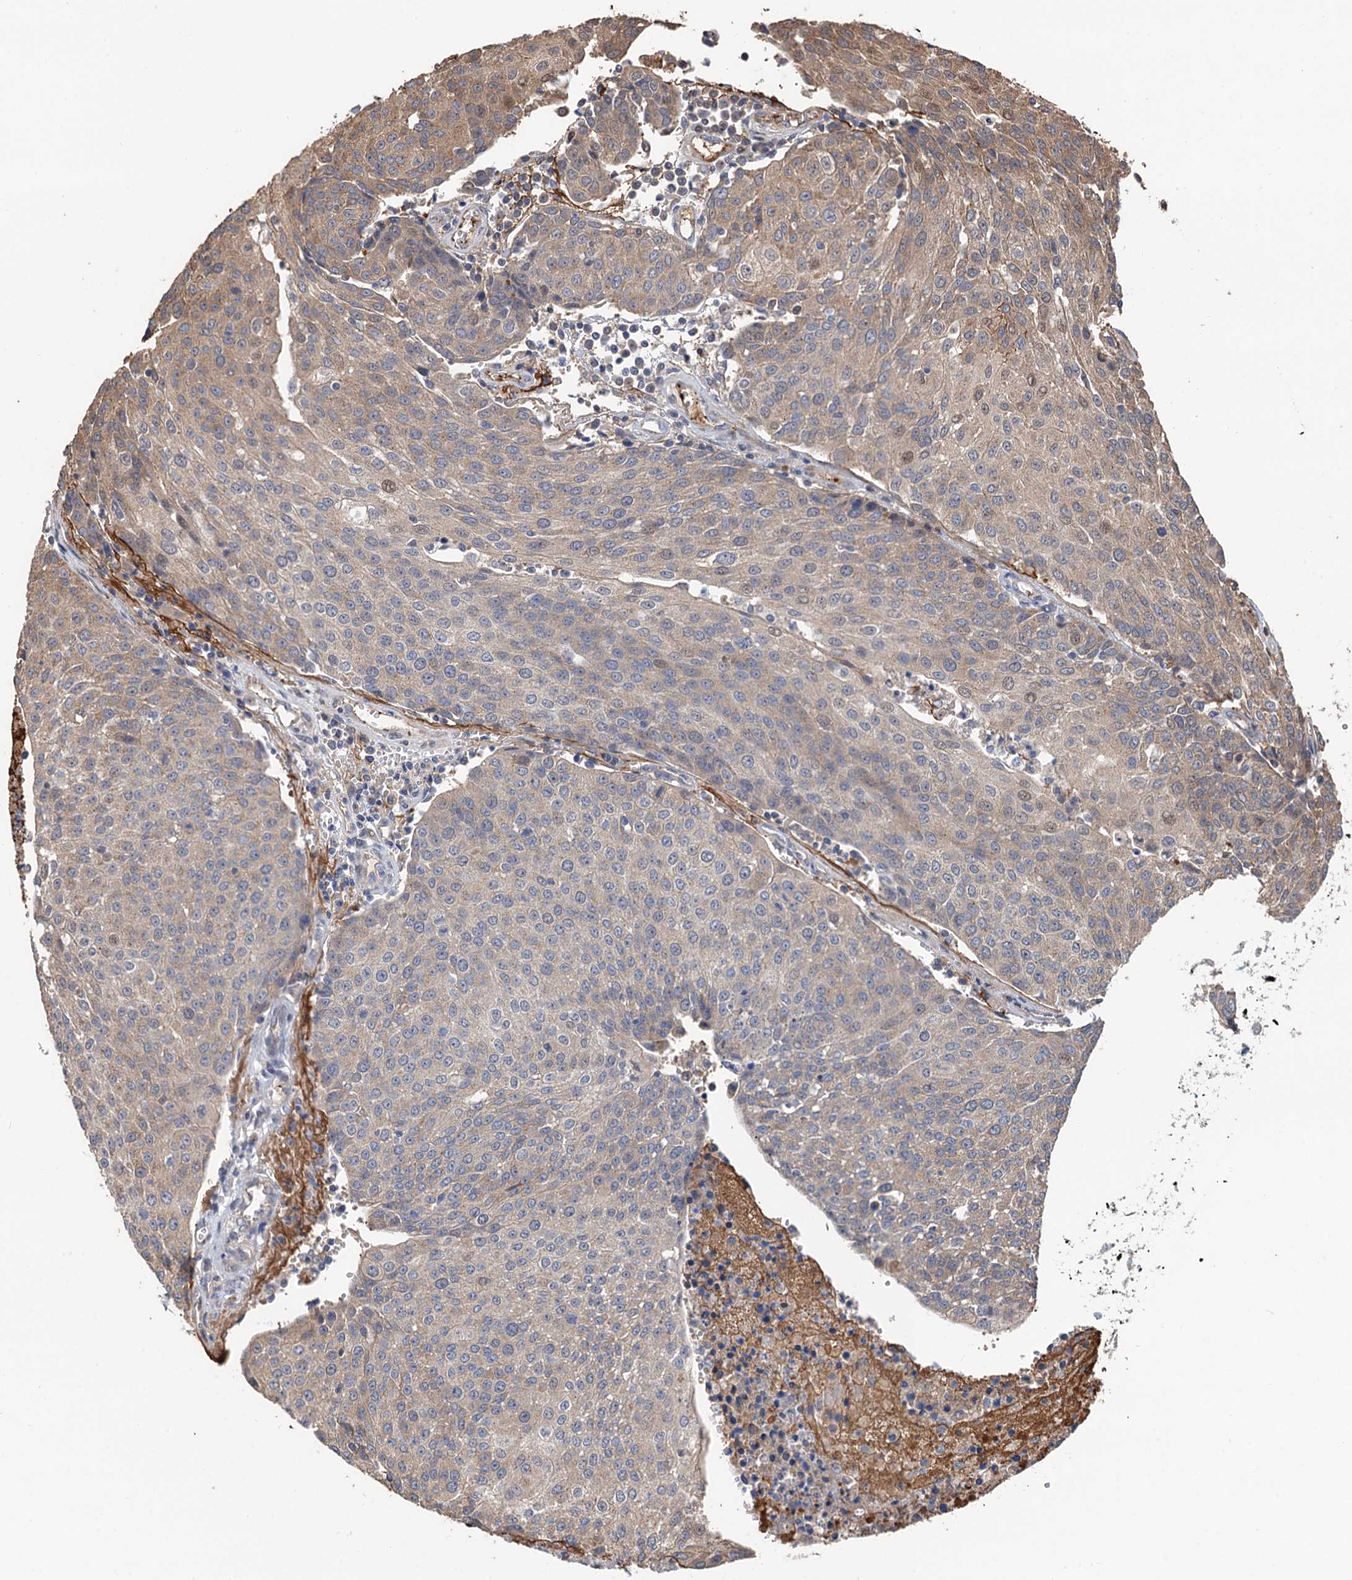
{"staining": {"intensity": "moderate", "quantity": "<25%", "location": "cytoplasmic/membranous"}, "tissue": "urothelial cancer", "cell_type": "Tumor cells", "image_type": "cancer", "snomed": [{"axis": "morphology", "description": "Urothelial carcinoma, High grade"}, {"axis": "topography", "description": "Urinary bladder"}], "caption": "A low amount of moderate cytoplasmic/membranous staining is present in about <25% of tumor cells in urothelial cancer tissue.", "gene": "DEXI", "patient": {"sex": "female", "age": 85}}